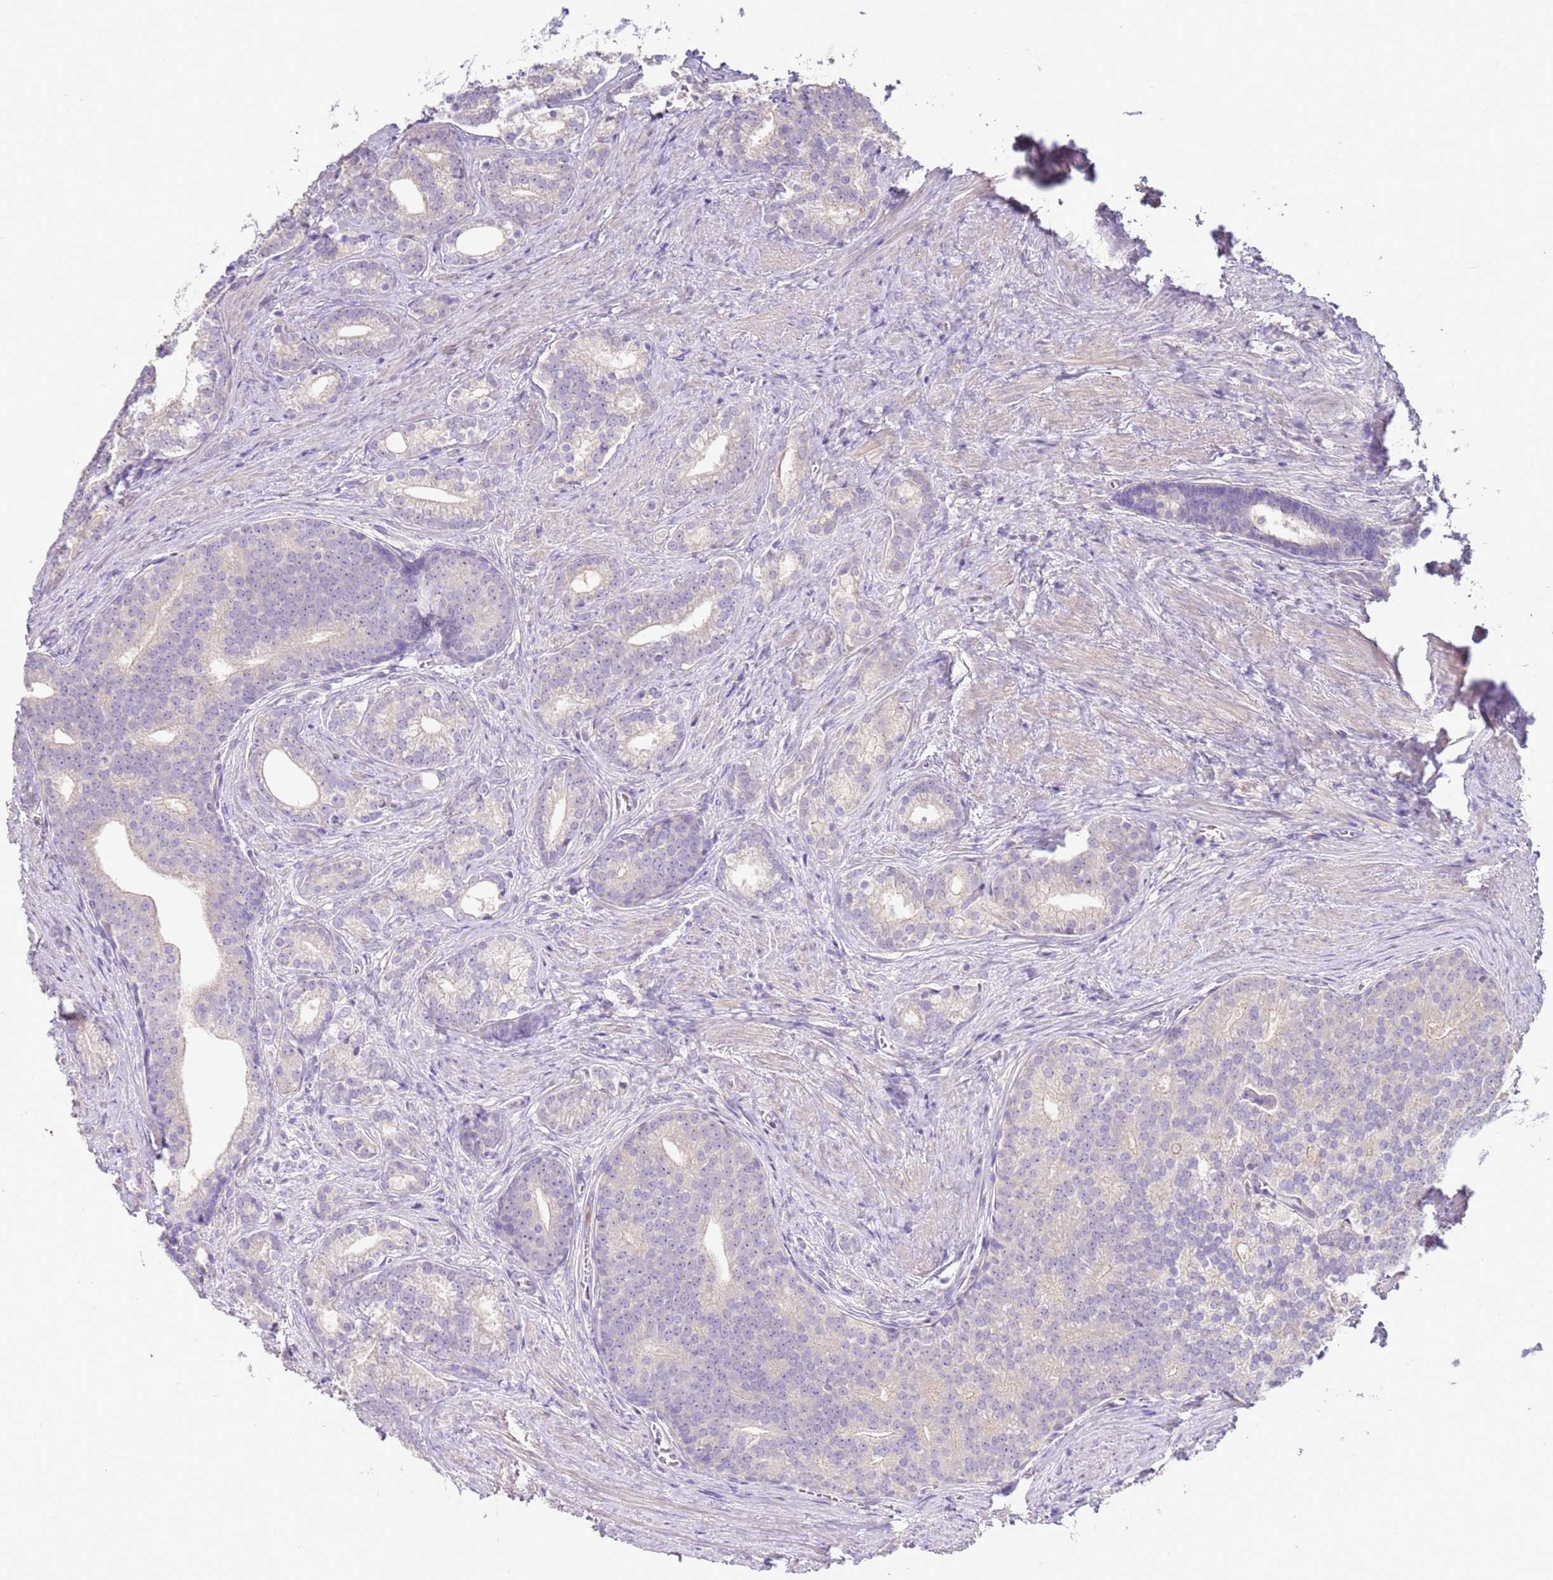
{"staining": {"intensity": "negative", "quantity": "none", "location": "none"}, "tissue": "prostate cancer", "cell_type": "Tumor cells", "image_type": "cancer", "snomed": [{"axis": "morphology", "description": "Adenocarcinoma, Low grade"}, {"axis": "topography", "description": "Prostate"}], "caption": "The immunohistochemistry (IHC) histopathology image has no significant staining in tumor cells of prostate cancer tissue.", "gene": "IL2RG", "patient": {"sex": "male", "age": 71}}